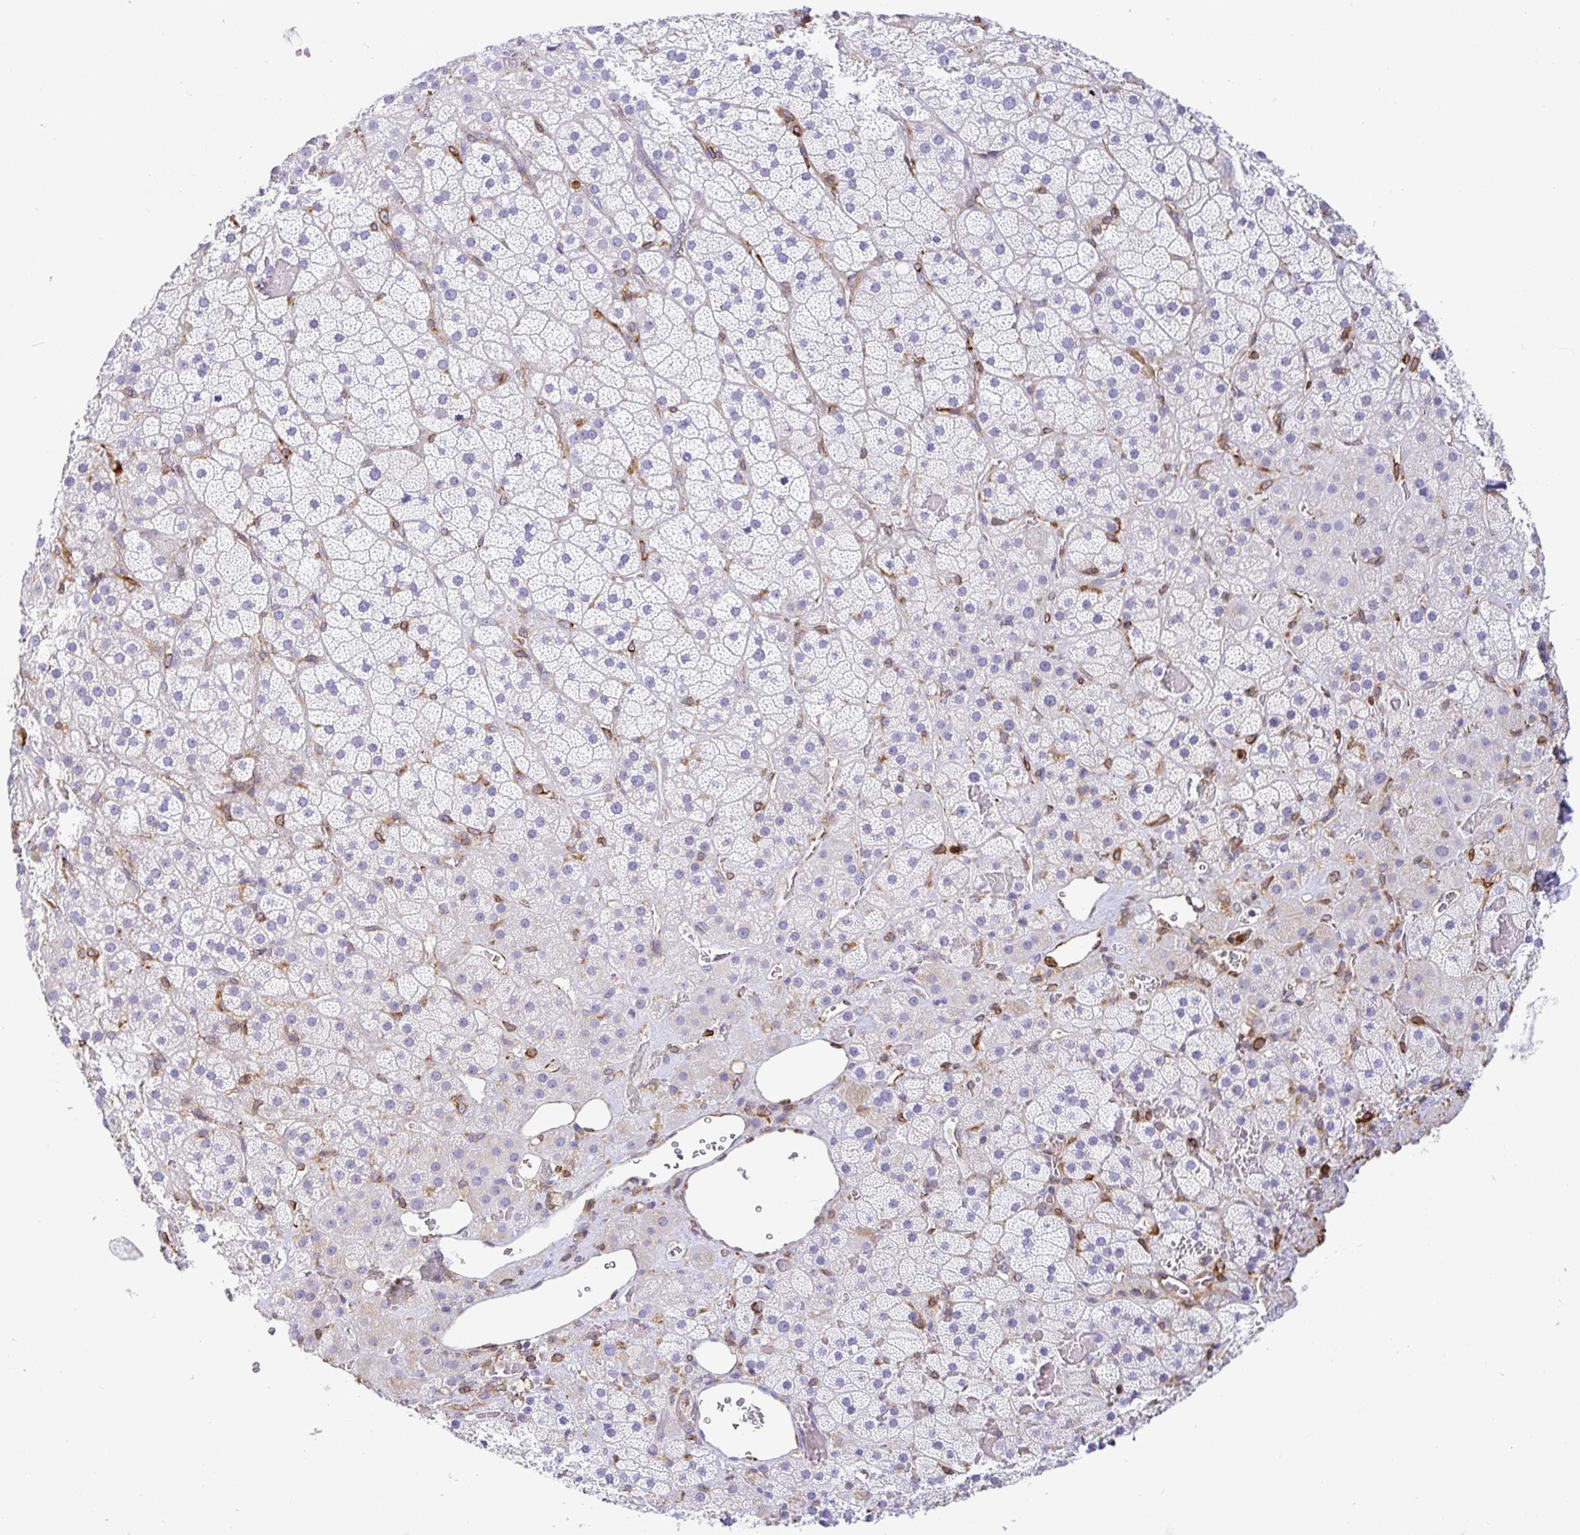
{"staining": {"intensity": "negative", "quantity": "none", "location": "none"}, "tissue": "adrenal gland", "cell_type": "Glandular cells", "image_type": "normal", "snomed": [{"axis": "morphology", "description": "Normal tissue, NOS"}, {"axis": "topography", "description": "Adrenal gland"}], "caption": "Micrograph shows no significant protein expression in glandular cells of unremarkable adrenal gland. (Brightfield microscopy of DAB immunohistochemistry at high magnification).", "gene": "TP53I11", "patient": {"sex": "male", "age": 57}}